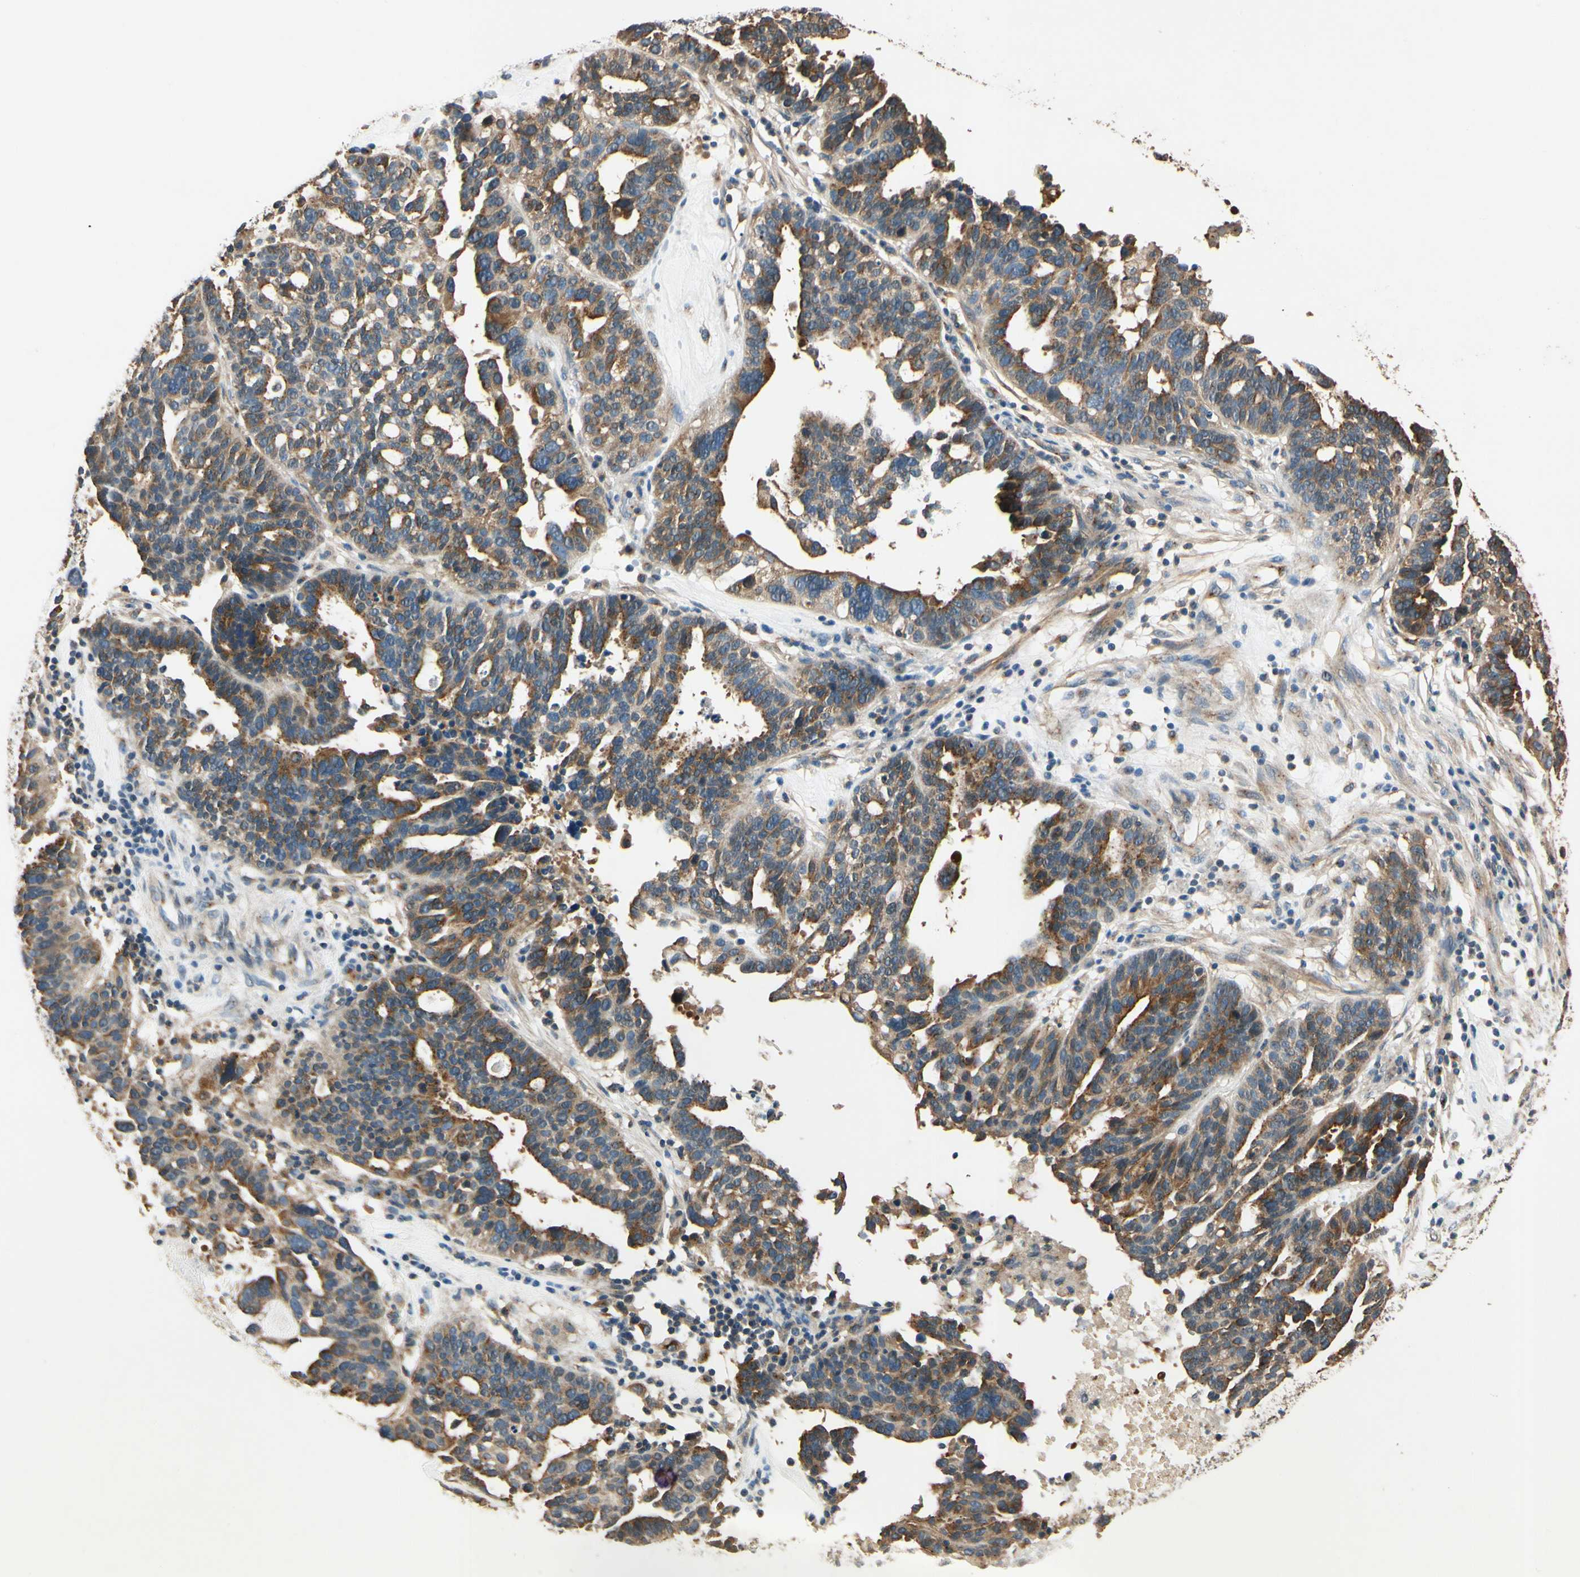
{"staining": {"intensity": "moderate", "quantity": "25%-75%", "location": "cytoplasmic/membranous"}, "tissue": "ovarian cancer", "cell_type": "Tumor cells", "image_type": "cancer", "snomed": [{"axis": "morphology", "description": "Cystadenocarcinoma, serous, NOS"}, {"axis": "topography", "description": "Ovary"}], "caption": "This is a histology image of IHC staining of ovarian serous cystadenocarcinoma, which shows moderate staining in the cytoplasmic/membranous of tumor cells.", "gene": "AKAP9", "patient": {"sex": "female", "age": 59}}